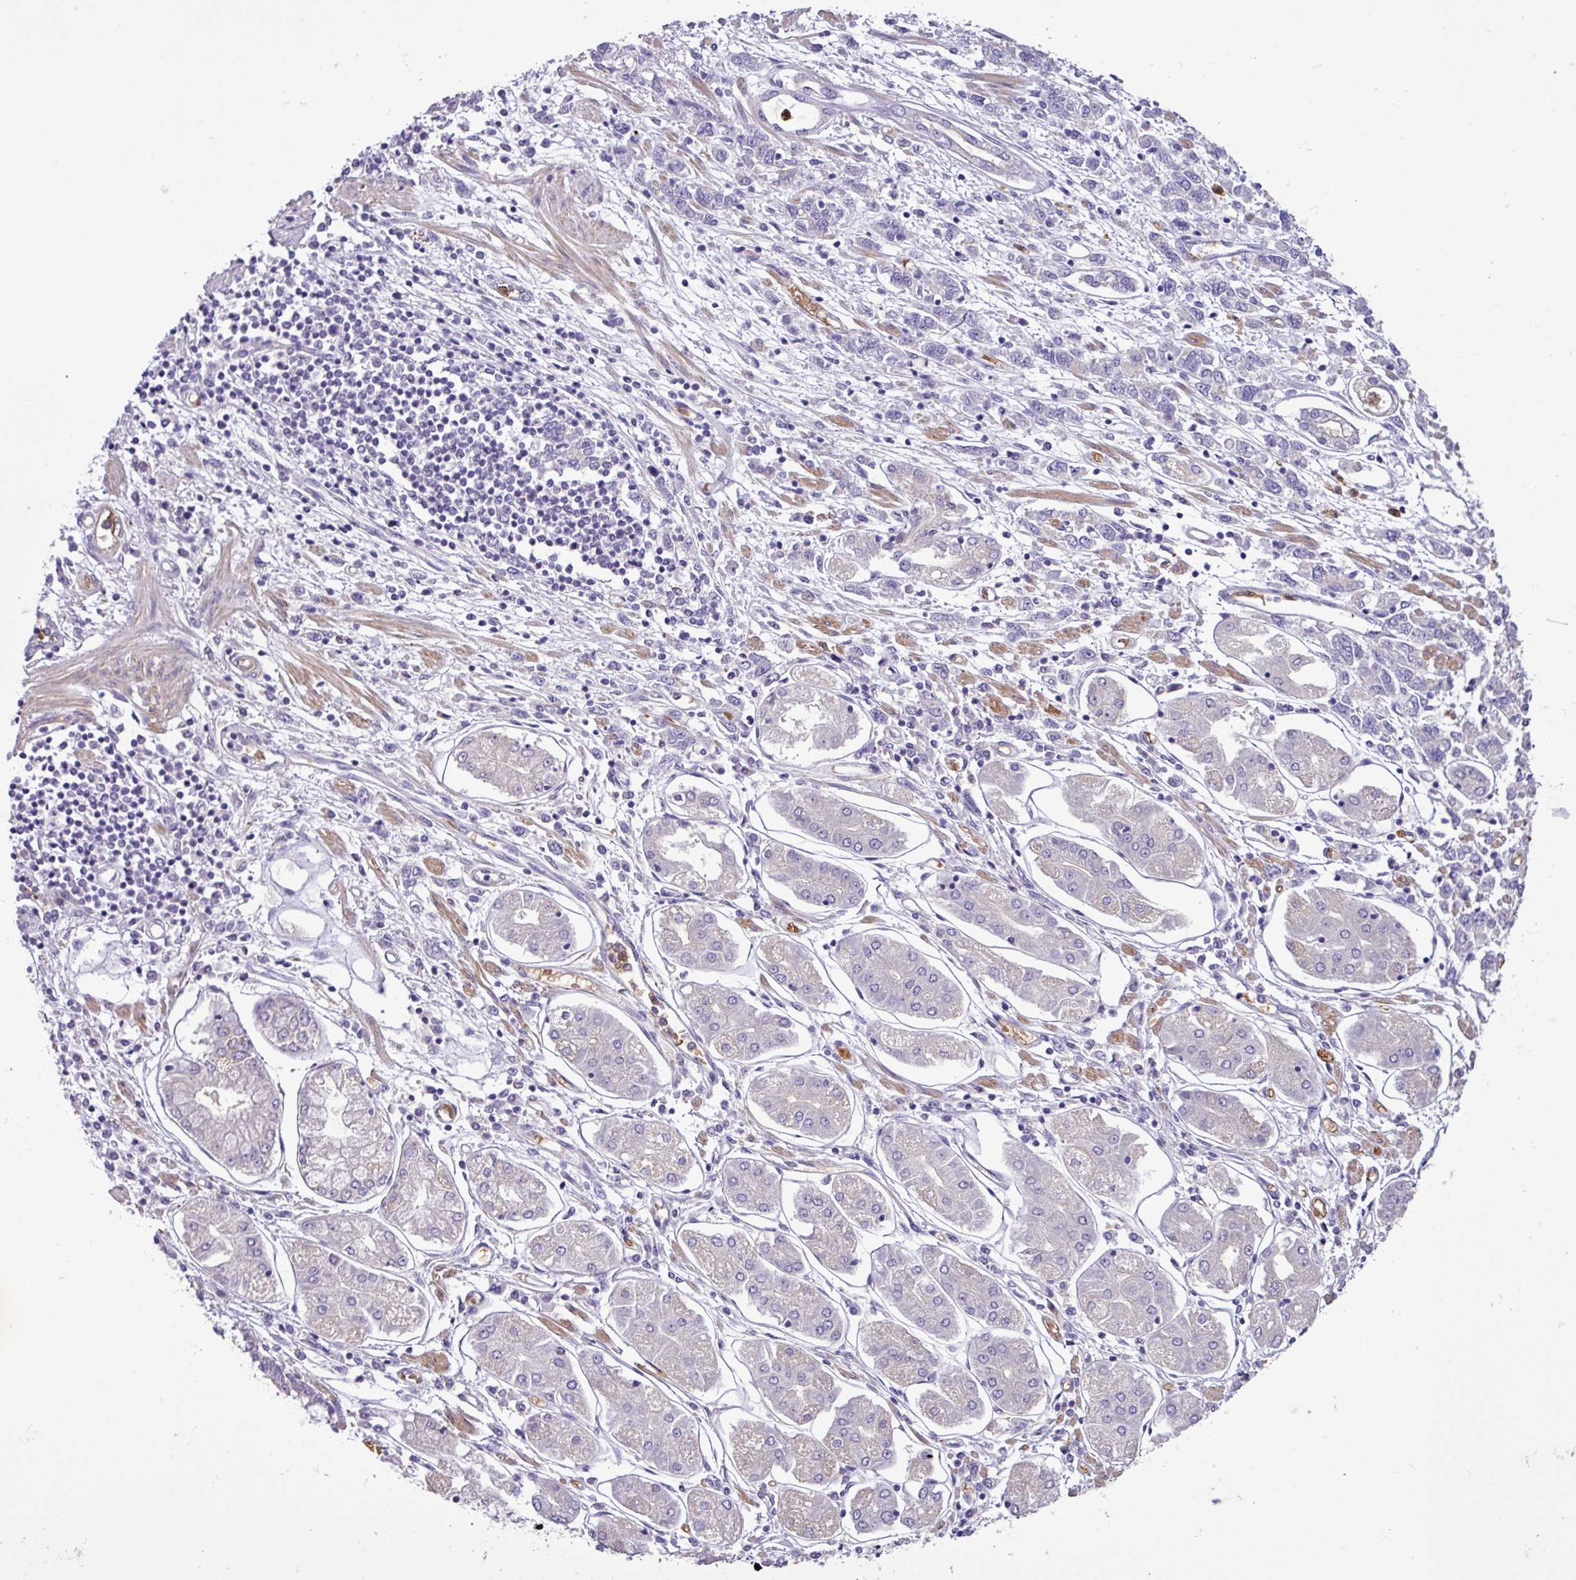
{"staining": {"intensity": "negative", "quantity": "none", "location": "none"}, "tissue": "stomach cancer", "cell_type": "Tumor cells", "image_type": "cancer", "snomed": [{"axis": "morphology", "description": "Adenocarcinoma, NOS"}, {"axis": "topography", "description": "Stomach"}], "caption": "Histopathology image shows no significant protein positivity in tumor cells of stomach cancer (adenocarcinoma).", "gene": "MGAT4B", "patient": {"sex": "female", "age": 76}}